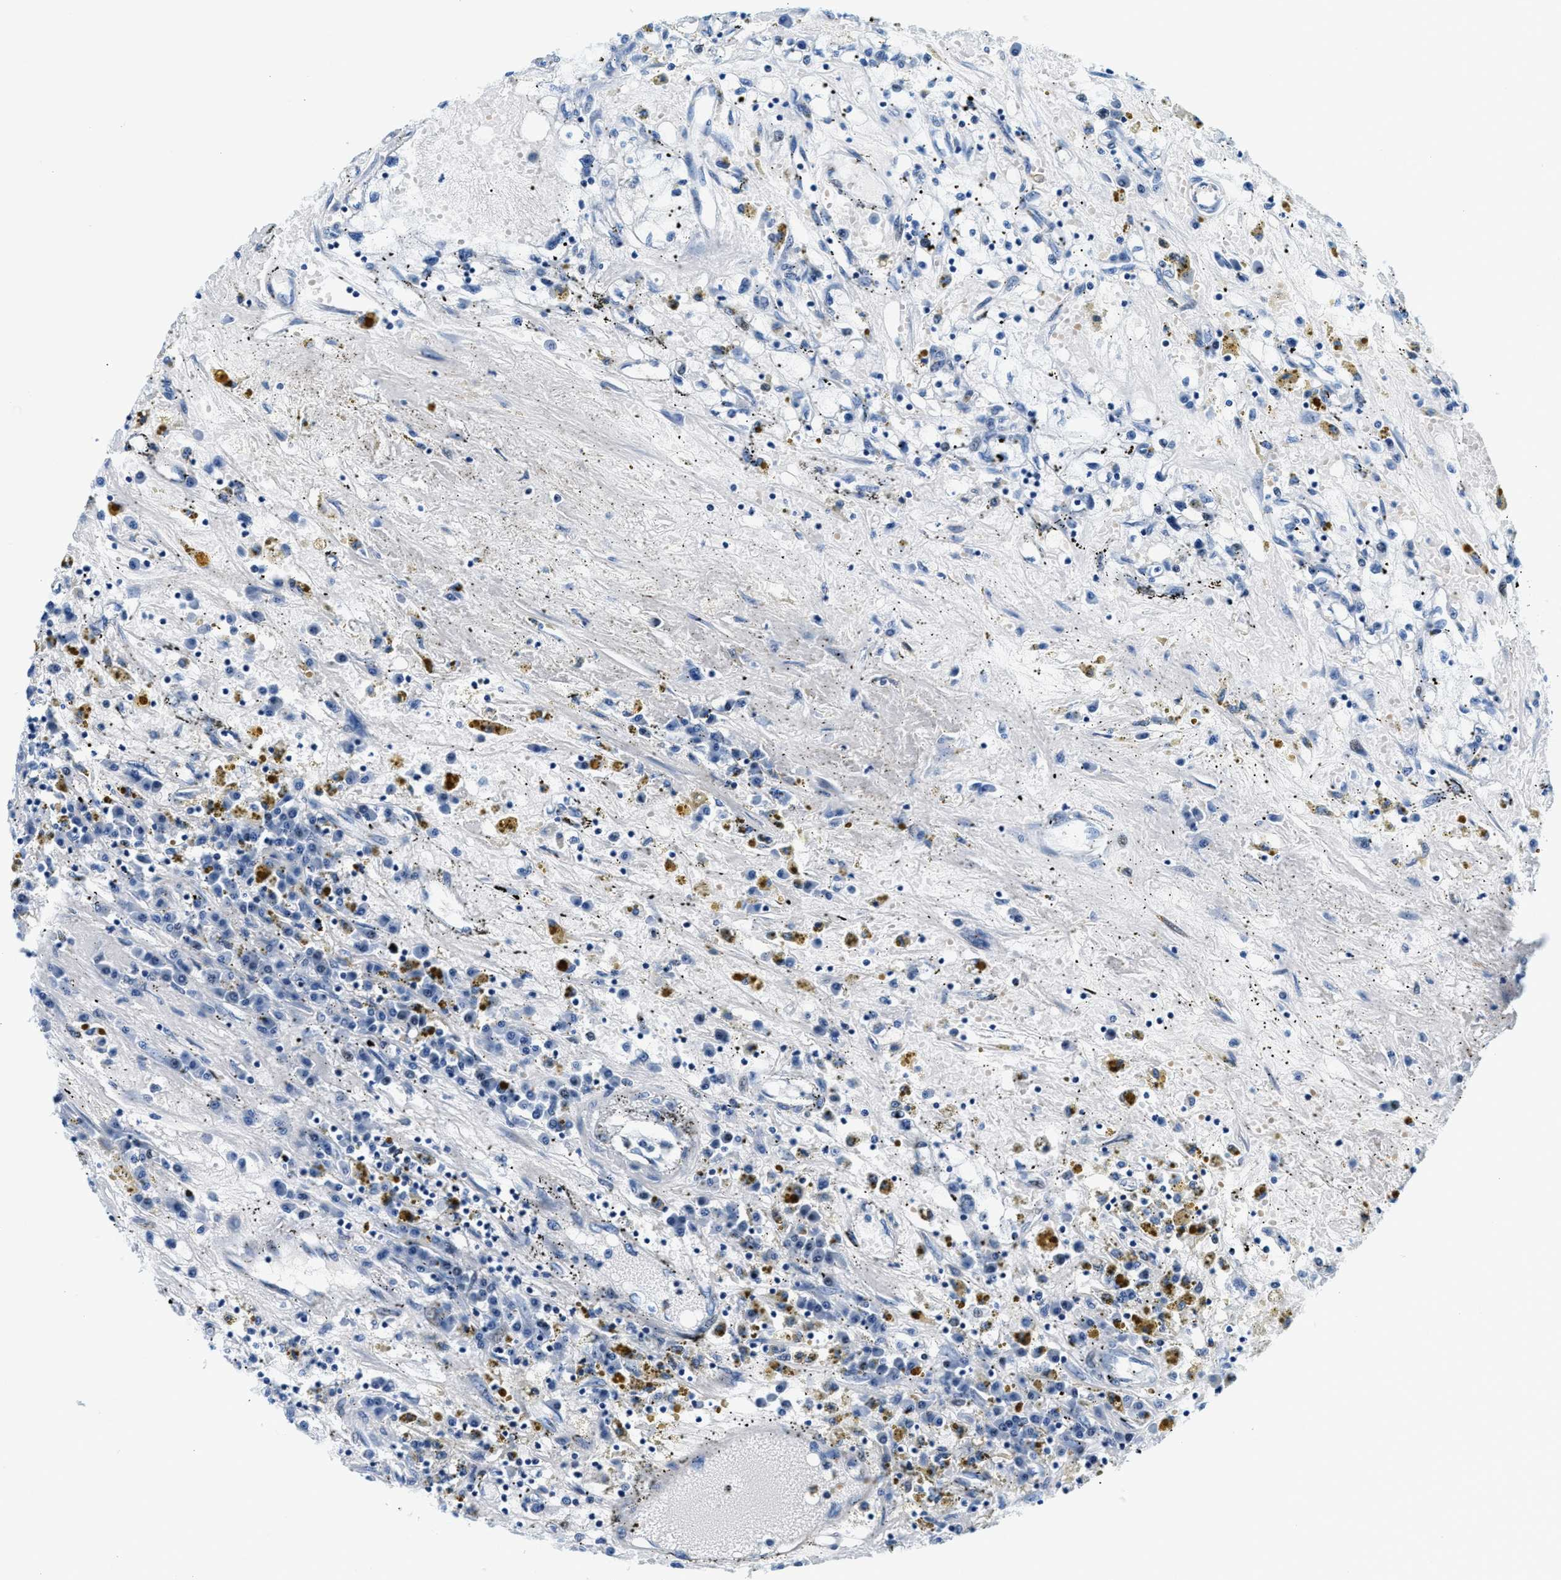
{"staining": {"intensity": "negative", "quantity": "none", "location": "none"}, "tissue": "renal cancer", "cell_type": "Tumor cells", "image_type": "cancer", "snomed": [{"axis": "morphology", "description": "Adenocarcinoma, NOS"}, {"axis": "topography", "description": "Kidney"}], "caption": "An immunohistochemistry (IHC) micrograph of renal adenocarcinoma is shown. There is no staining in tumor cells of renal adenocarcinoma.", "gene": "VPS53", "patient": {"sex": "male", "age": 56}}